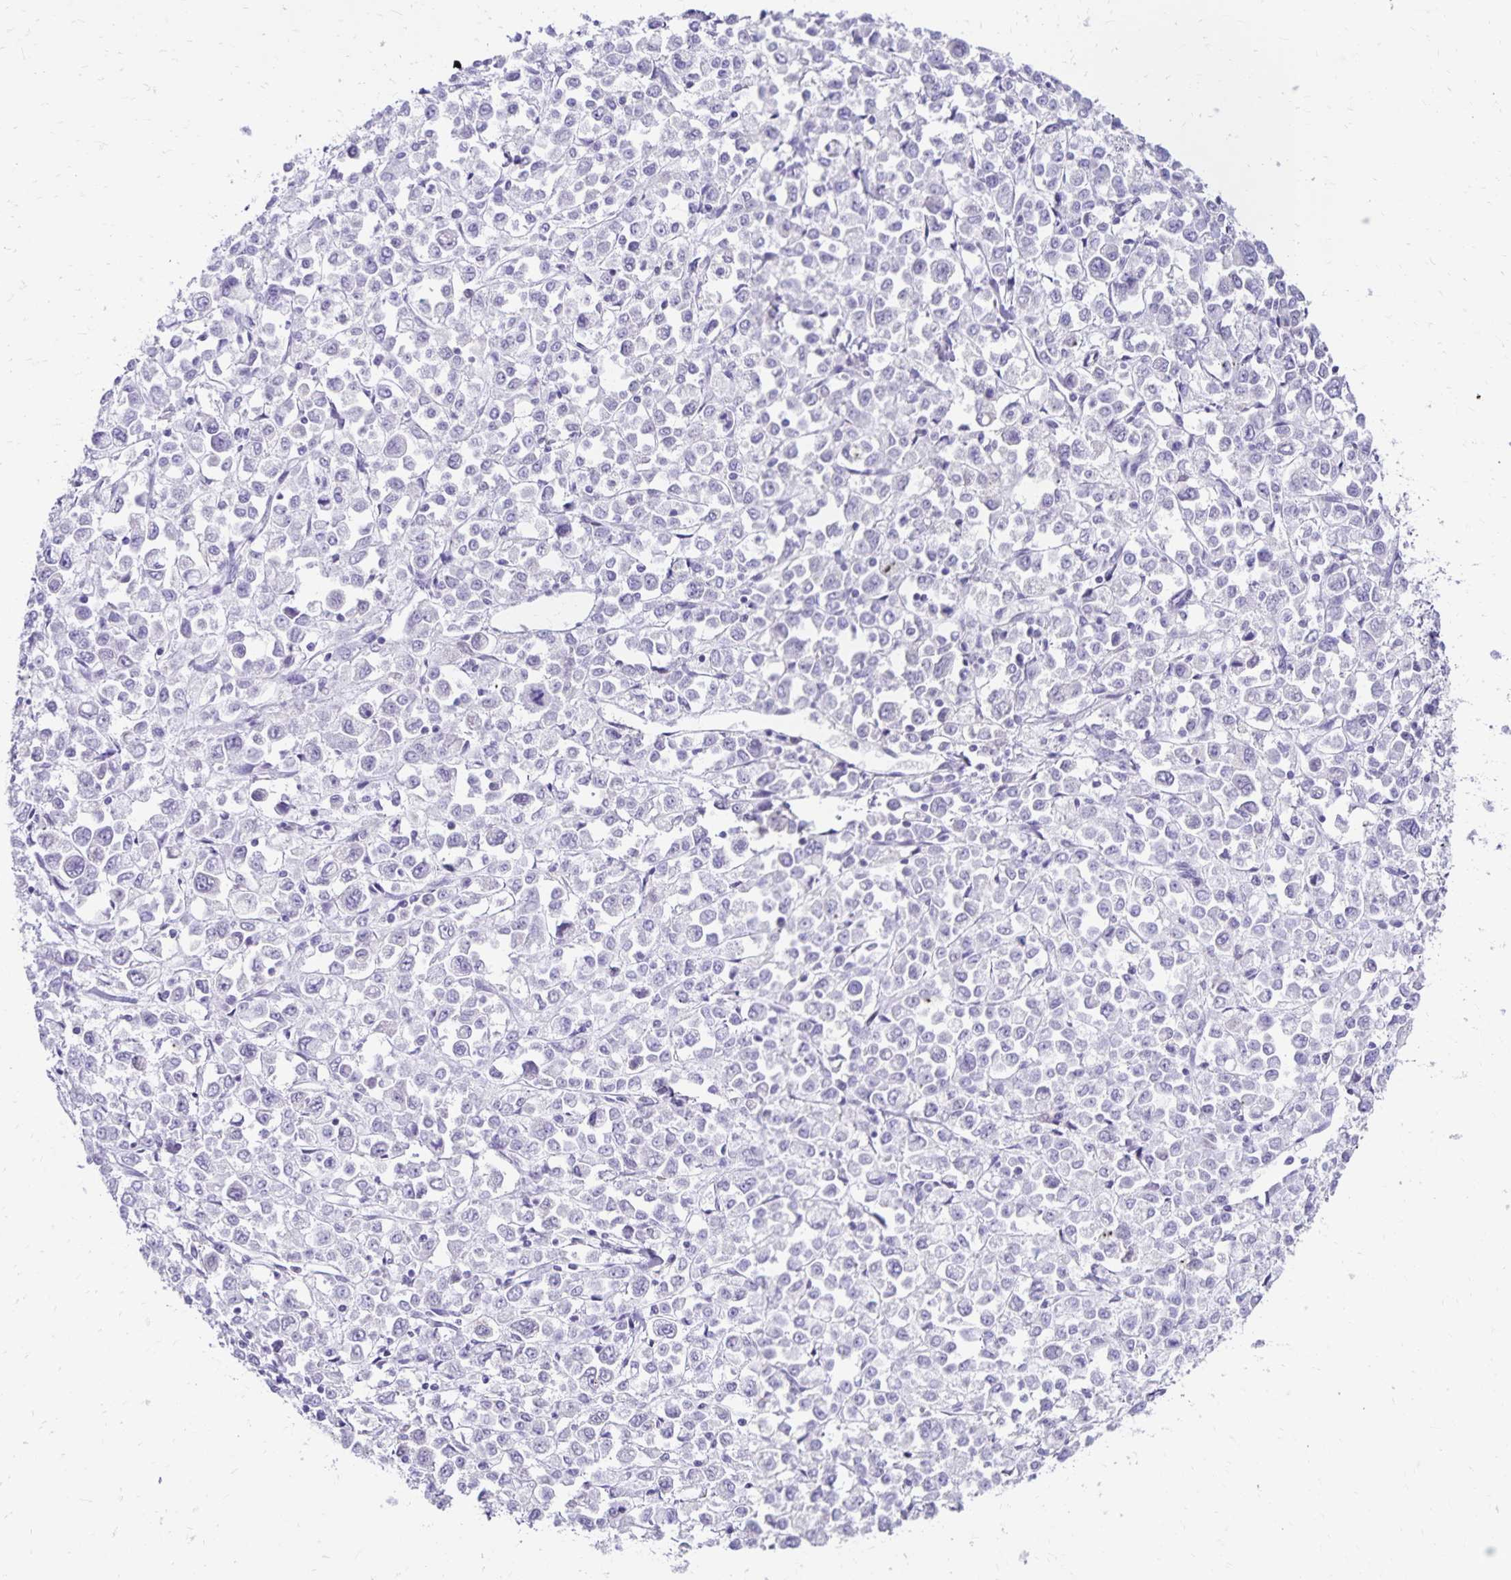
{"staining": {"intensity": "negative", "quantity": "none", "location": "none"}, "tissue": "stomach cancer", "cell_type": "Tumor cells", "image_type": "cancer", "snomed": [{"axis": "morphology", "description": "Adenocarcinoma, NOS"}, {"axis": "topography", "description": "Stomach, upper"}], "caption": "The micrograph demonstrates no significant staining in tumor cells of stomach cancer. The staining was performed using DAB to visualize the protein expression in brown, while the nuclei were stained in blue with hematoxylin (Magnification: 20x).", "gene": "FAM166C", "patient": {"sex": "male", "age": 70}}